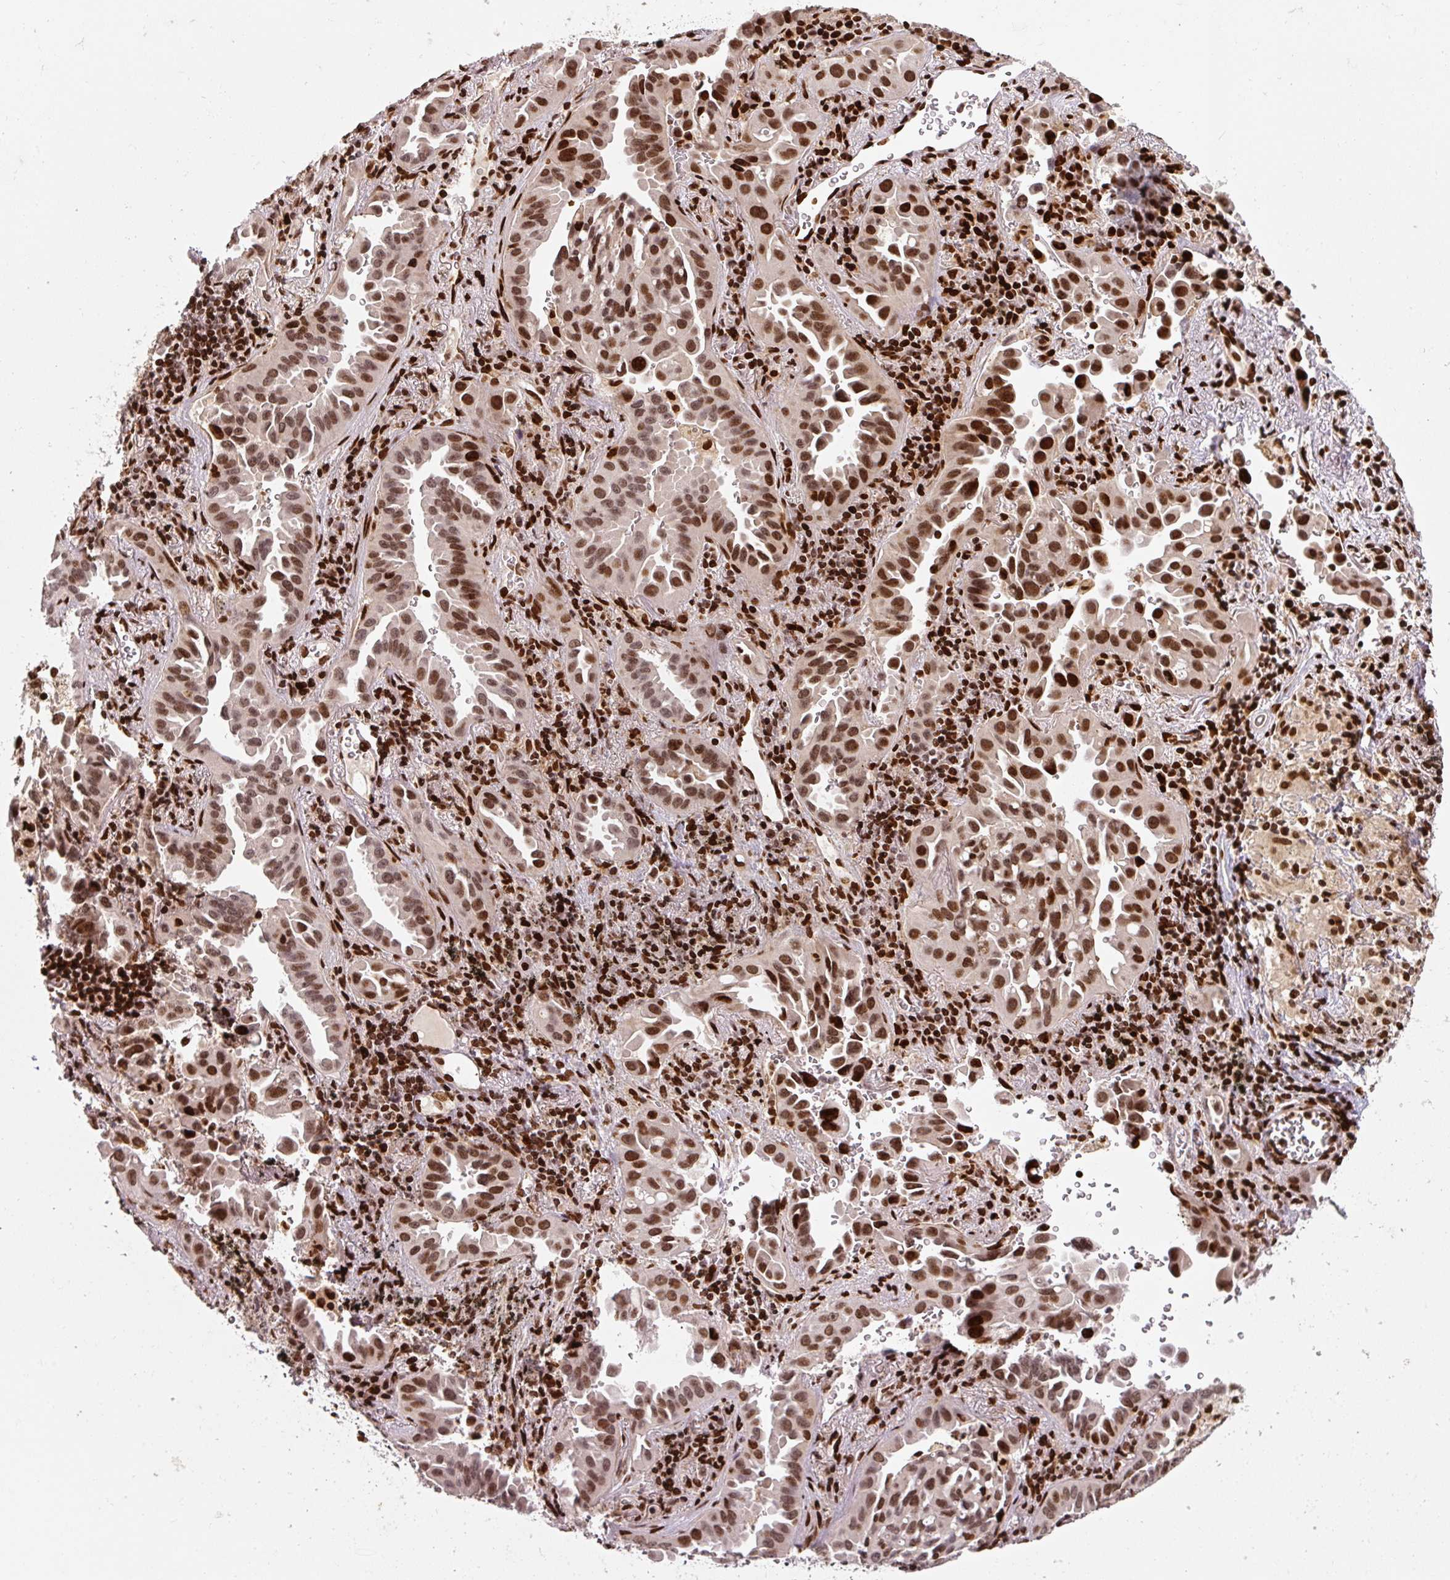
{"staining": {"intensity": "moderate", "quantity": ">75%", "location": "nuclear"}, "tissue": "lung cancer", "cell_type": "Tumor cells", "image_type": "cancer", "snomed": [{"axis": "morphology", "description": "Adenocarcinoma, NOS"}, {"axis": "topography", "description": "Lung"}], "caption": "Lung cancer was stained to show a protein in brown. There is medium levels of moderate nuclear positivity in about >75% of tumor cells. (Stains: DAB in brown, nuclei in blue, Microscopy: brightfield microscopy at high magnification).", "gene": "PYDC2", "patient": {"sex": "male", "age": 68}}